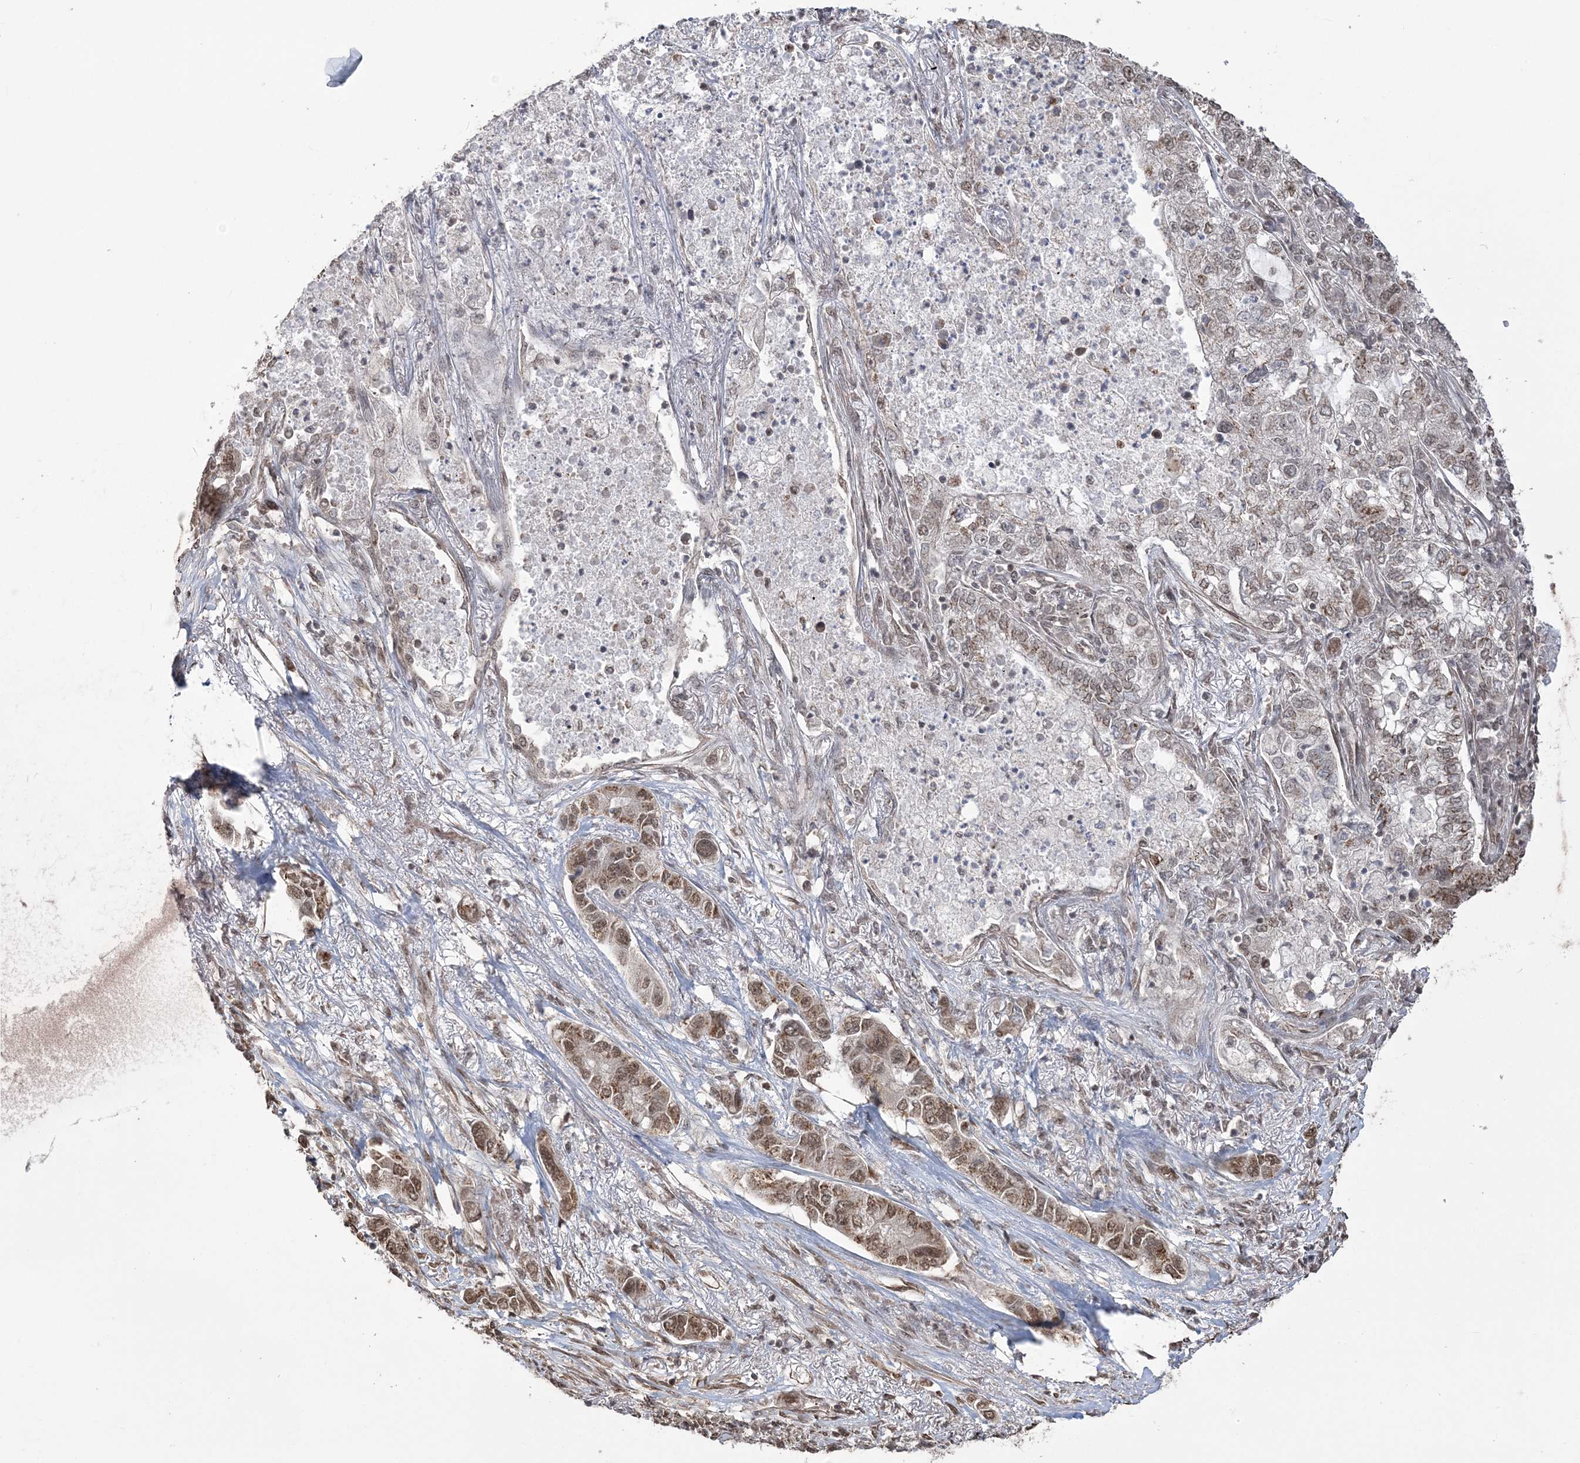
{"staining": {"intensity": "moderate", "quantity": ">75%", "location": "cytoplasmic/membranous,nuclear"}, "tissue": "lung cancer", "cell_type": "Tumor cells", "image_type": "cancer", "snomed": [{"axis": "morphology", "description": "Adenocarcinoma, NOS"}, {"axis": "topography", "description": "Lung"}], "caption": "Brown immunohistochemical staining in human lung cancer (adenocarcinoma) demonstrates moderate cytoplasmic/membranous and nuclear staining in about >75% of tumor cells.", "gene": "ZNF839", "patient": {"sex": "male", "age": 49}}